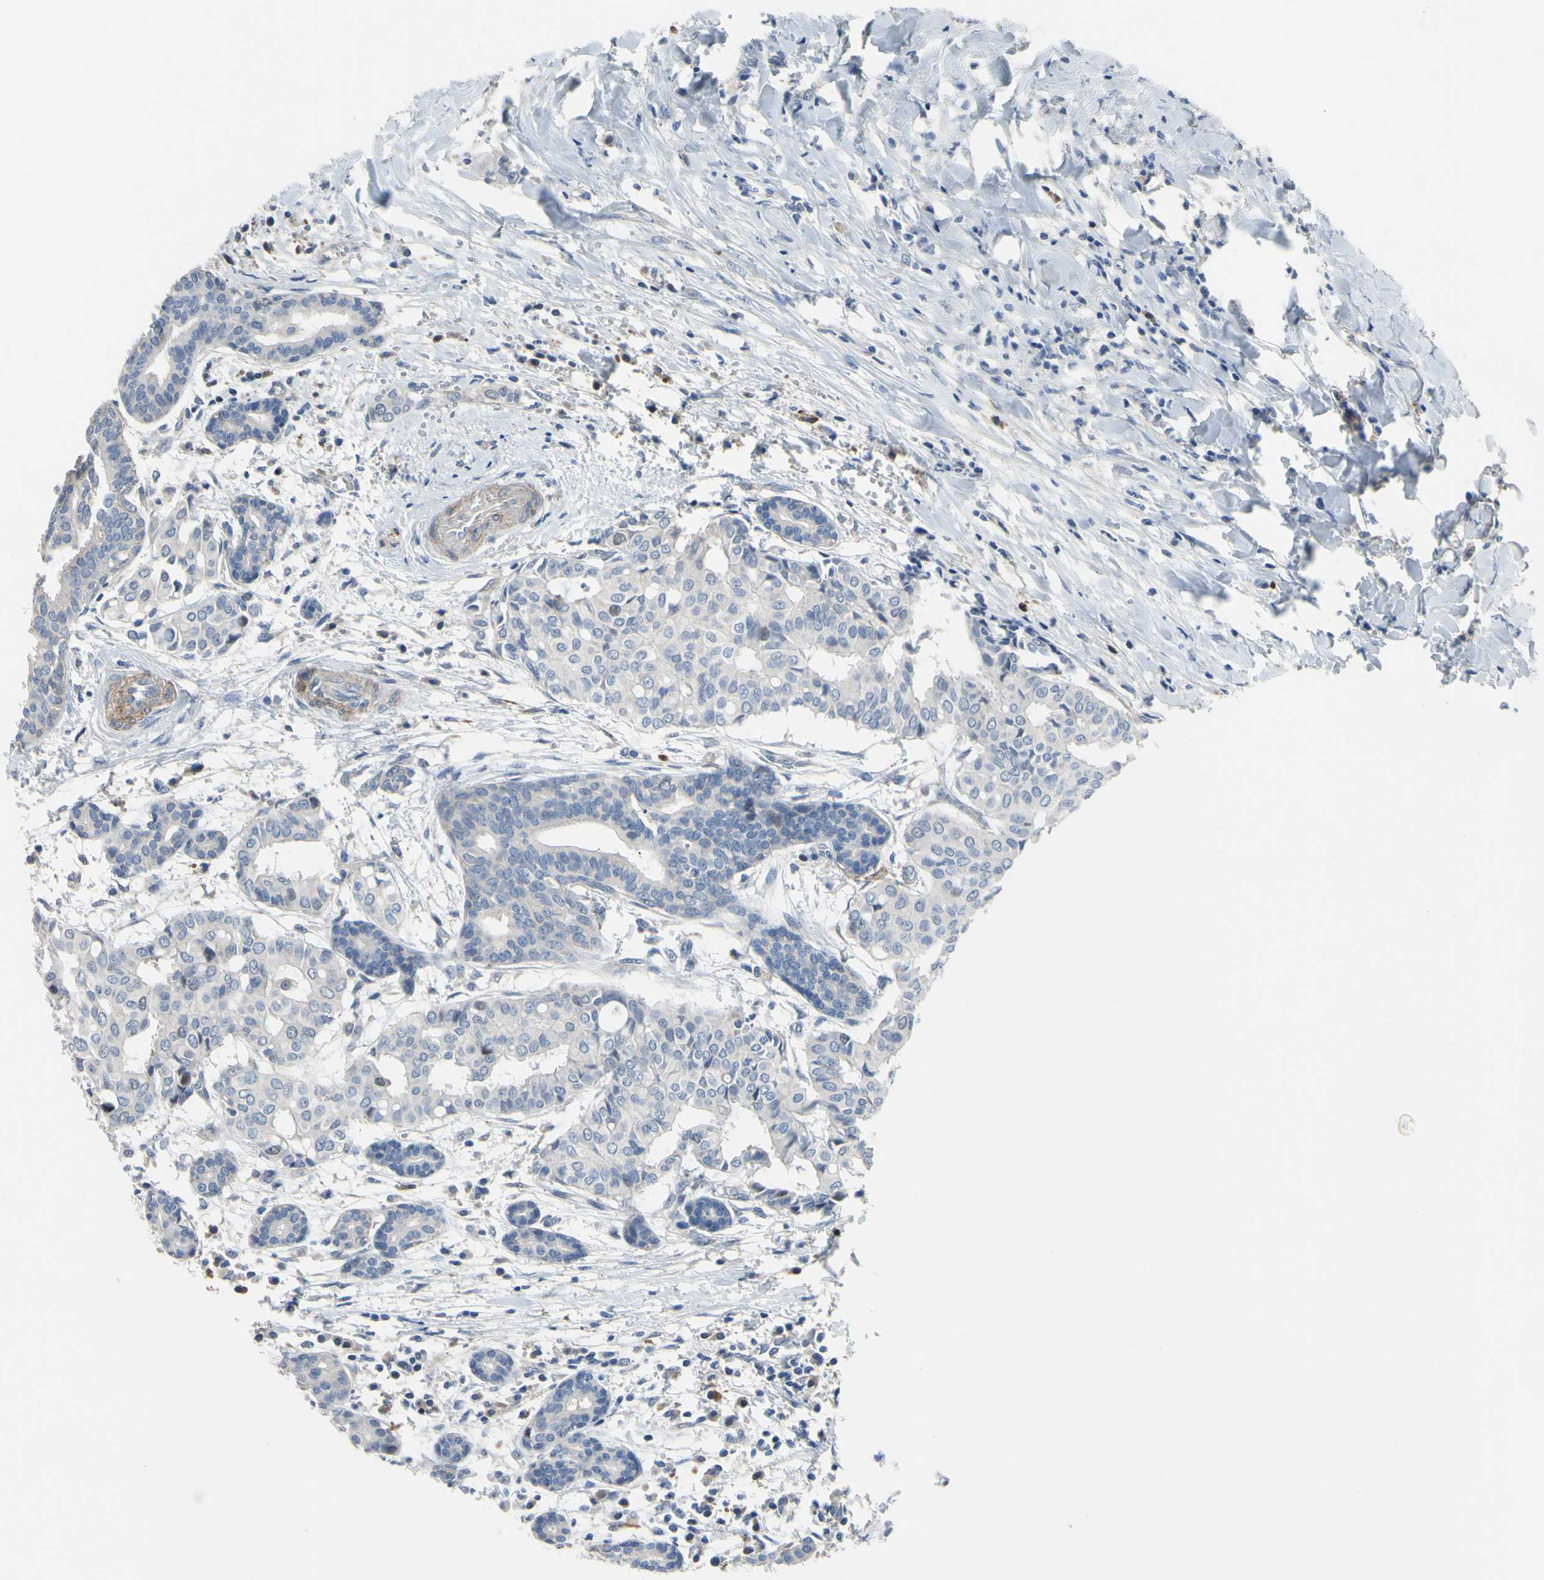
{"staining": {"intensity": "negative", "quantity": "none", "location": "none"}, "tissue": "head and neck cancer", "cell_type": "Tumor cells", "image_type": "cancer", "snomed": [{"axis": "morphology", "description": "Adenocarcinoma, NOS"}, {"axis": "topography", "description": "Salivary gland"}, {"axis": "topography", "description": "Head-Neck"}], "caption": "This micrograph is of head and neck adenocarcinoma stained with immunohistochemistry to label a protein in brown with the nuclei are counter-stained blue. There is no expression in tumor cells.", "gene": "LHX9", "patient": {"sex": "female", "age": 59}}